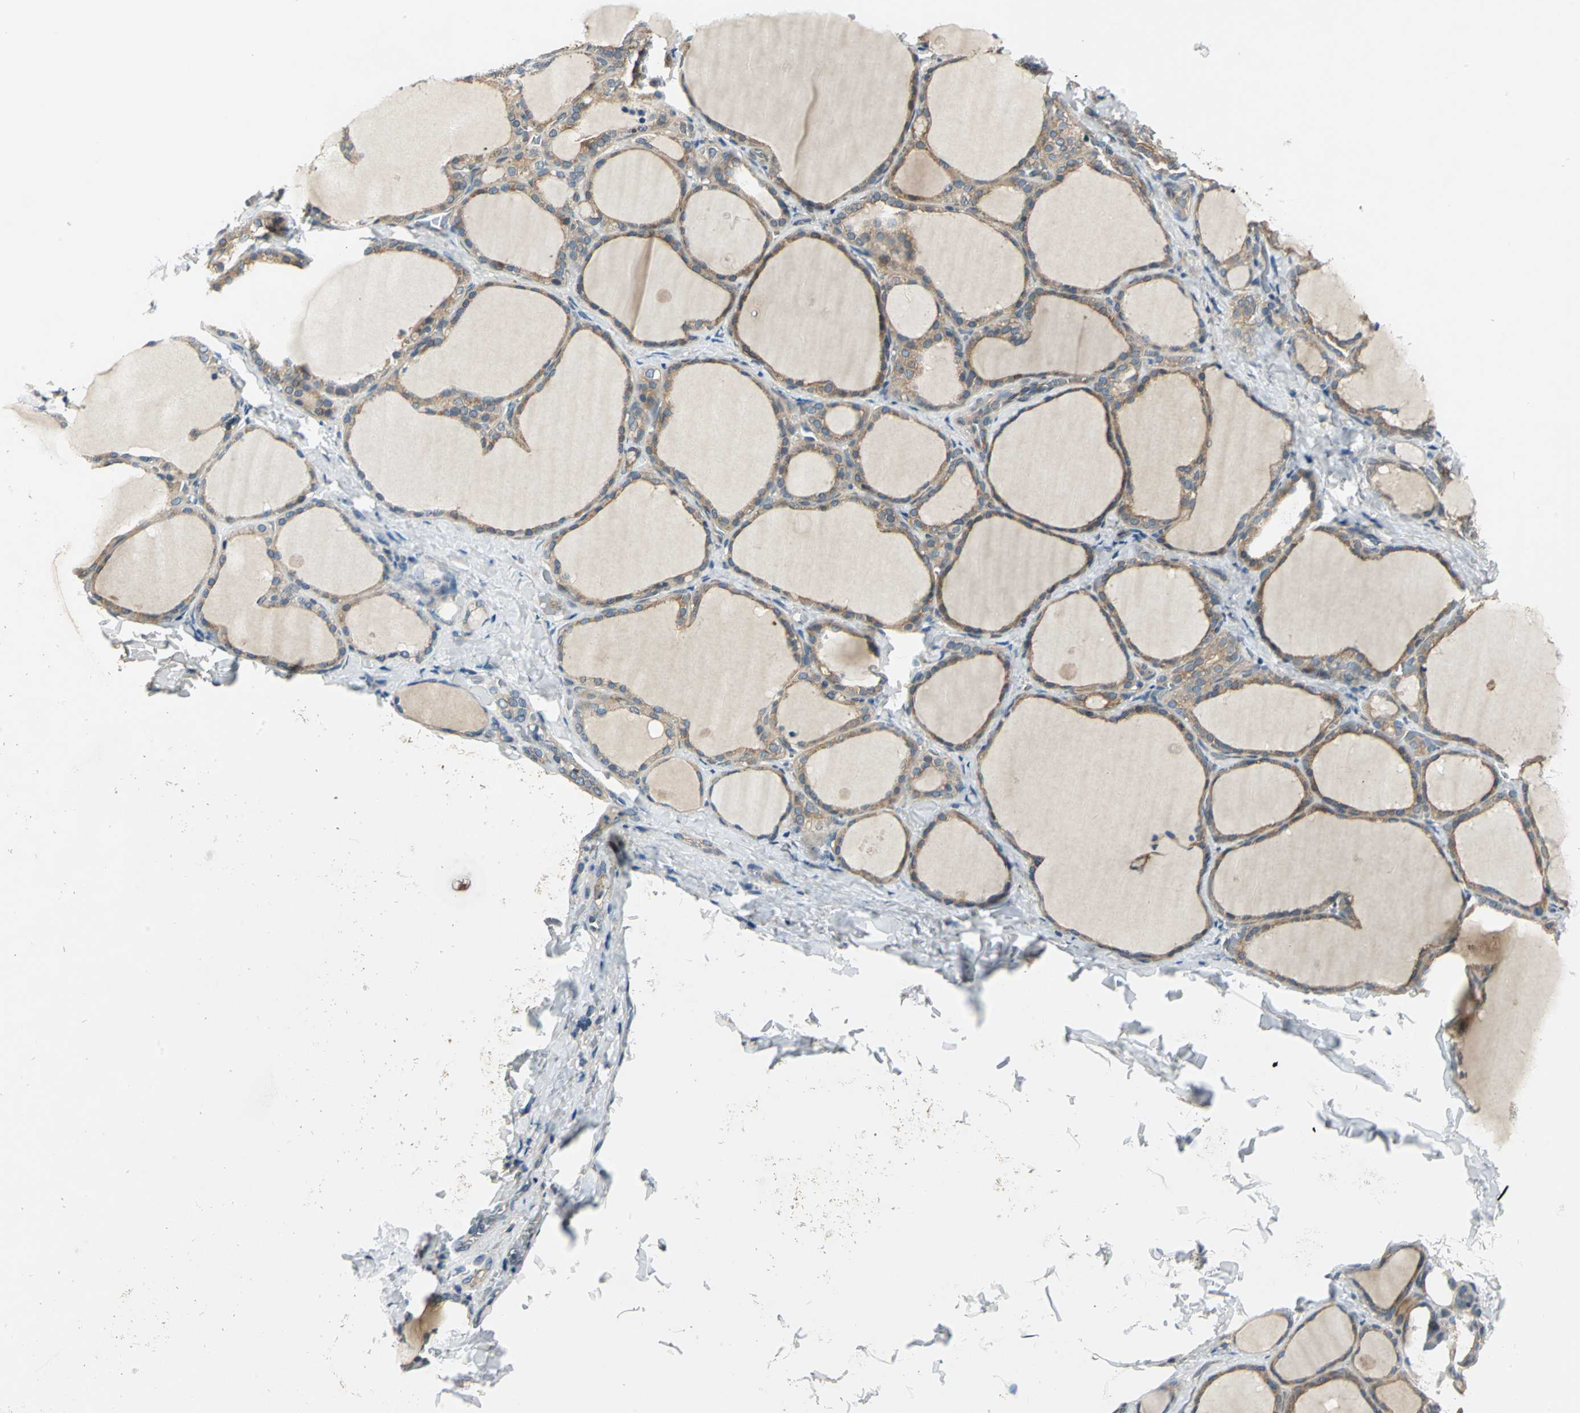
{"staining": {"intensity": "moderate", "quantity": ">75%", "location": "cytoplasmic/membranous"}, "tissue": "thyroid gland", "cell_type": "Glandular cells", "image_type": "normal", "snomed": [{"axis": "morphology", "description": "Normal tissue, NOS"}, {"axis": "morphology", "description": "Papillary adenocarcinoma, NOS"}, {"axis": "topography", "description": "Thyroid gland"}], "caption": "The photomicrograph displays a brown stain indicating the presence of a protein in the cytoplasmic/membranous of glandular cells in thyroid gland. The staining was performed using DAB, with brown indicating positive protein expression. Nuclei are stained blue with hematoxylin.", "gene": "PRKAA1", "patient": {"sex": "female", "age": 30}}